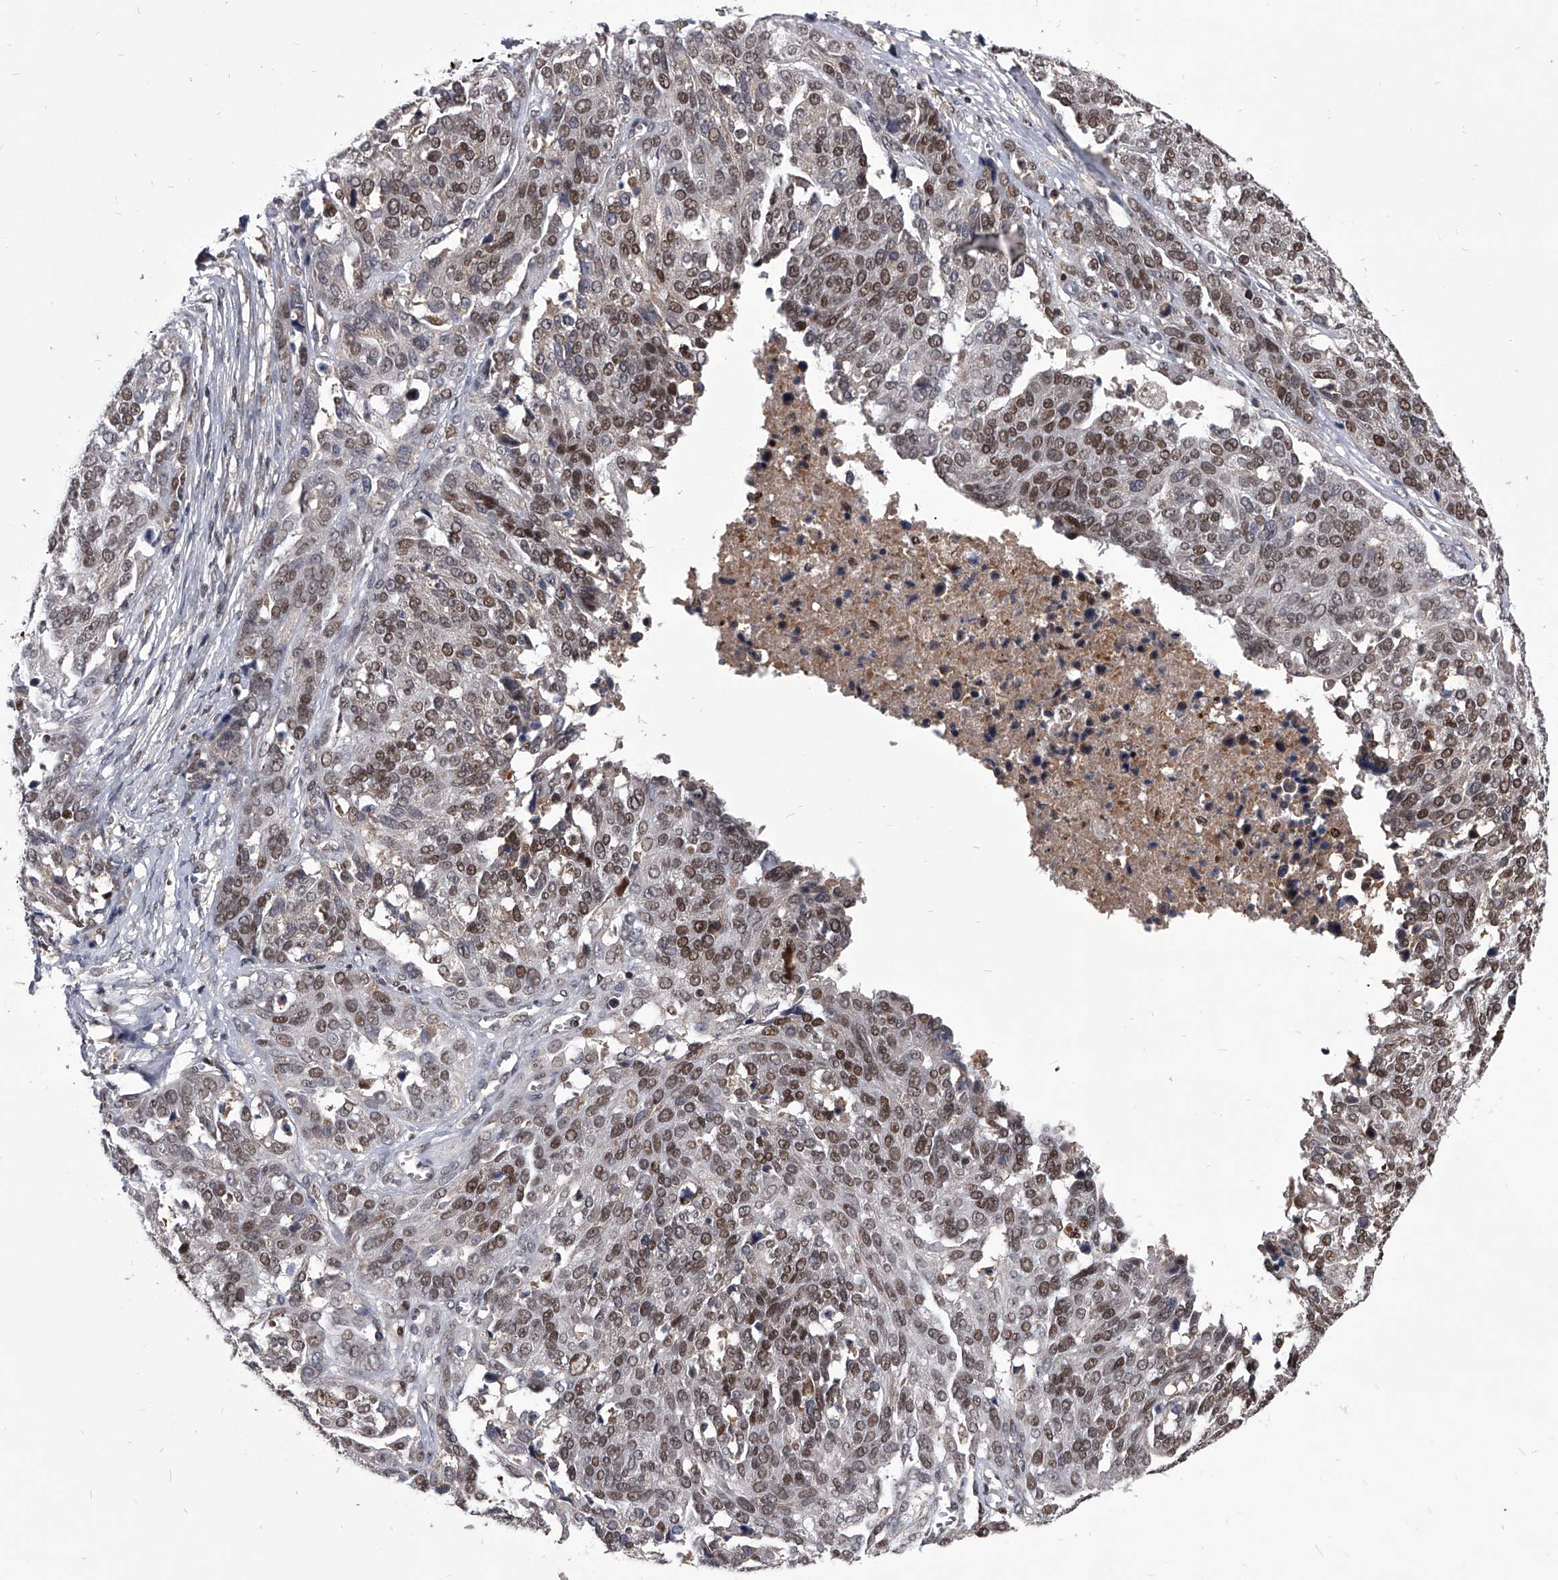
{"staining": {"intensity": "moderate", "quantity": ">75%", "location": "nuclear"}, "tissue": "ovarian cancer", "cell_type": "Tumor cells", "image_type": "cancer", "snomed": [{"axis": "morphology", "description": "Cystadenocarcinoma, serous, NOS"}, {"axis": "topography", "description": "Ovary"}], "caption": "Ovarian cancer (serous cystadenocarcinoma) stained for a protein (brown) displays moderate nuclear positive positivity in about >75% of tumor cells.", "gene": "CMTR1", "patient": {"sex": "female", "age": 44}}